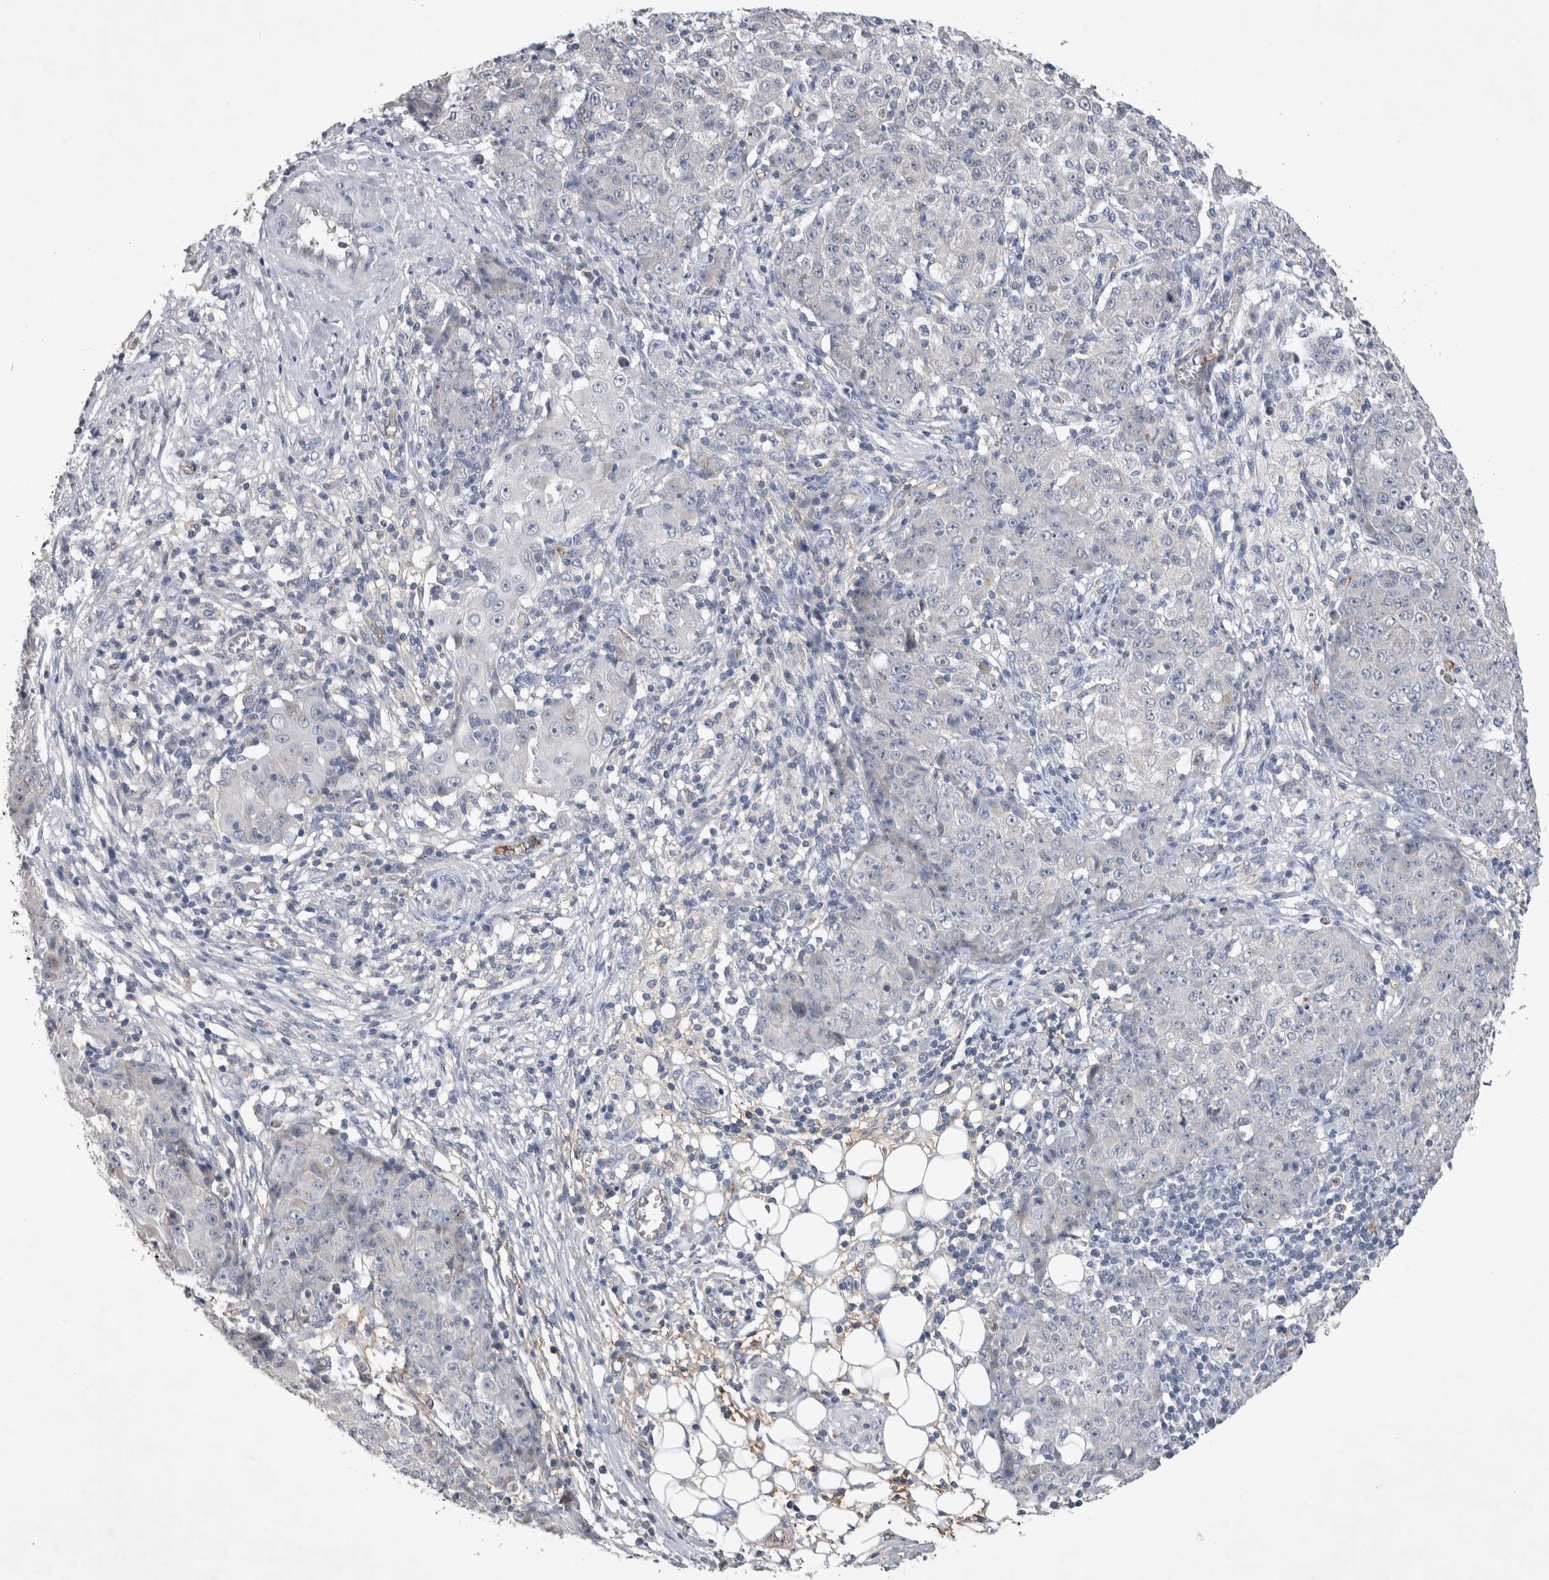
{"staining": {"intensity": "negative", "quantity": "none", "location": "none"}, "tissue": "ovarian cancer", "cell_type": "Tumor cells", "image_type": "cancer", "snomed": [{"axis": "morphology", "description": "Carcinoma, endometroid"}, {"axis": "topography", "description": "Ovary"}], "caption": "Immunohistochemistry of ovarian endometroid carcinoma shows no staining in tumor cells.", "gene": "CEP131", "patient": {"sex": "female", "age": 42}}